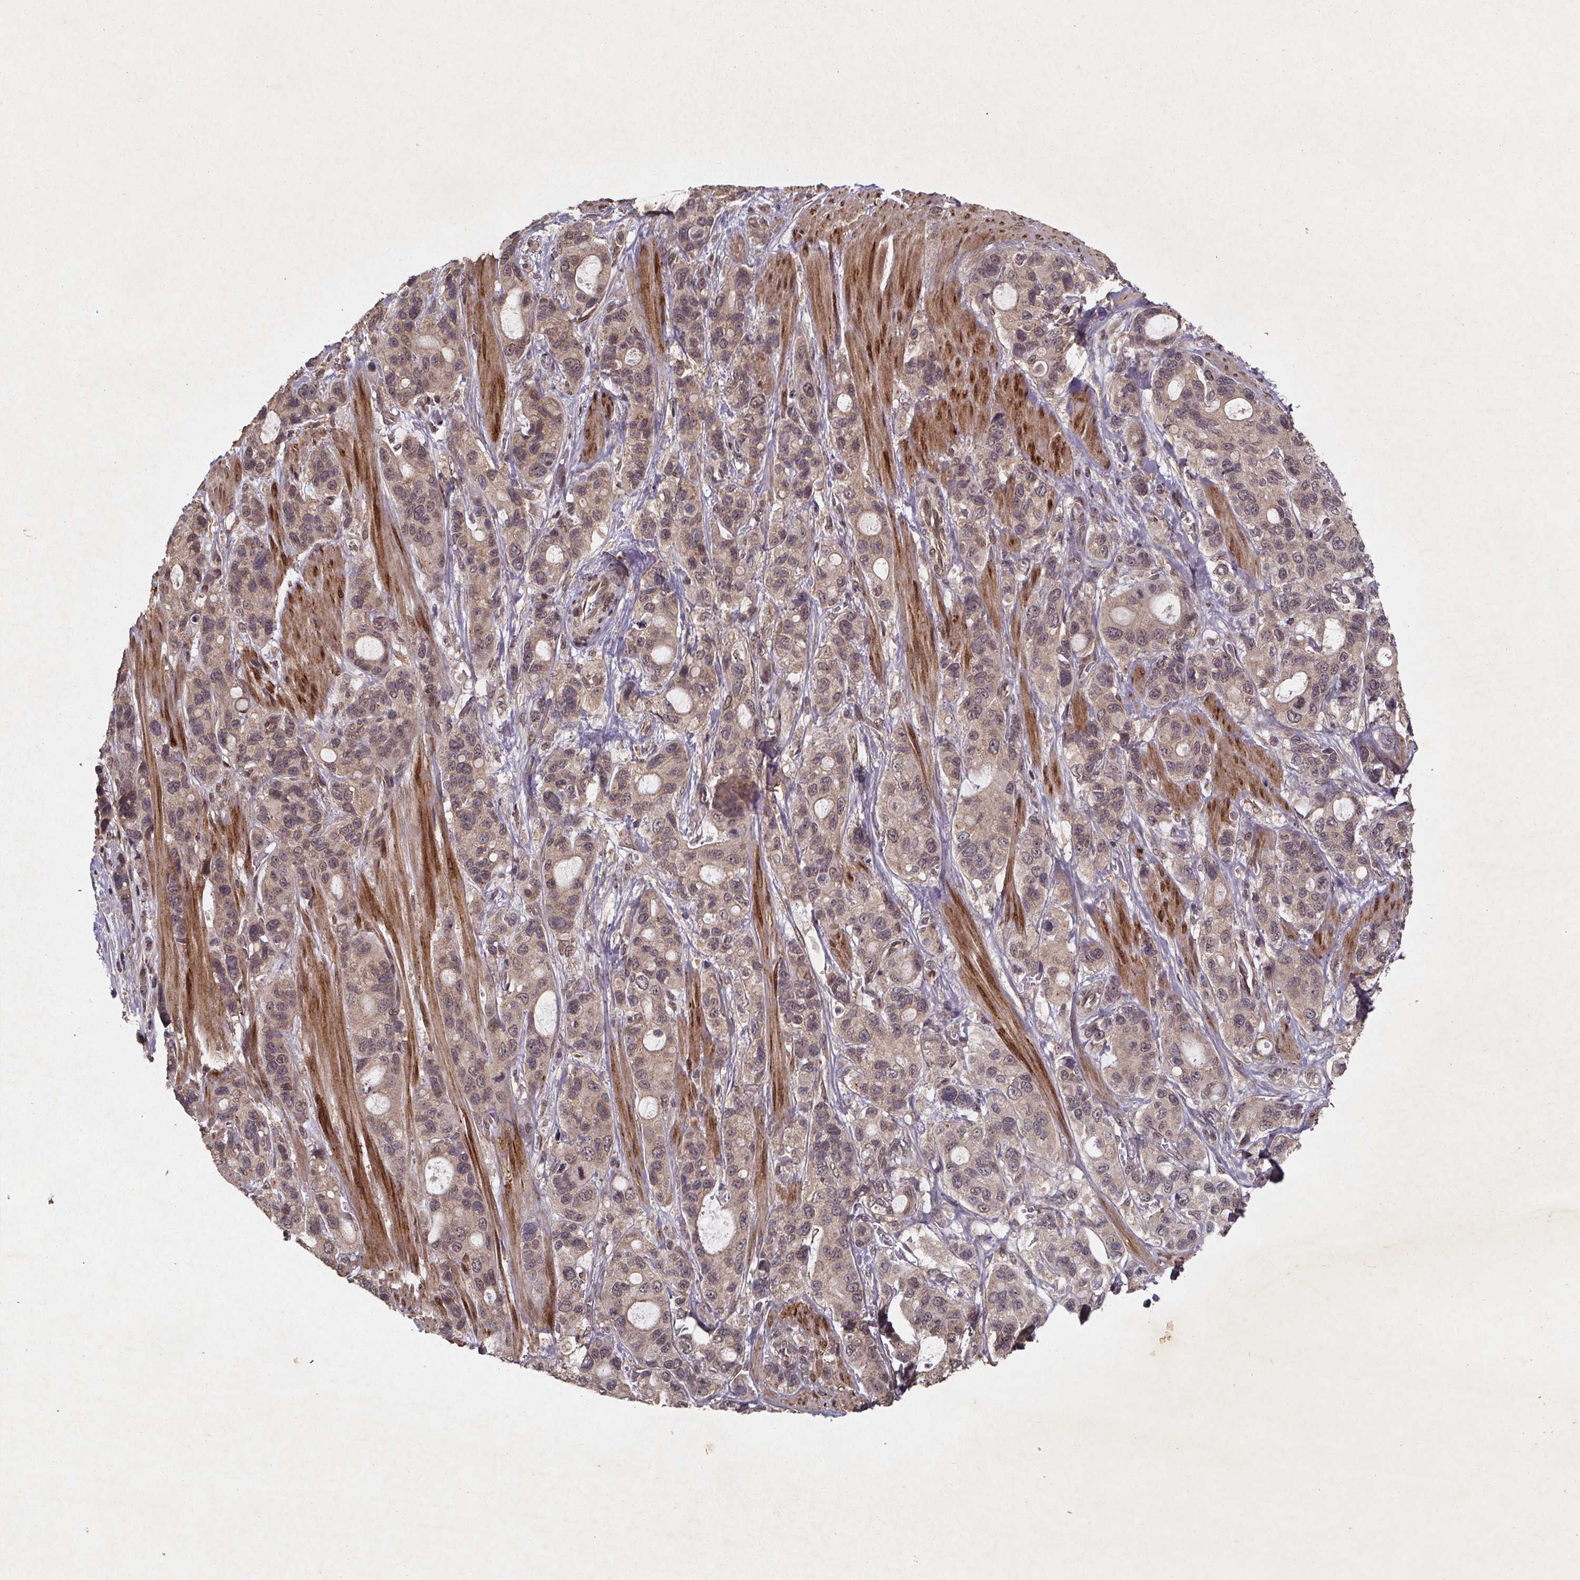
{"staining": {"intensity": "weak", "quantity": "25%-75%", "location": "cytoplasmic/membranous,nuclear"}, "tissue": "stomach cancer", "cell_type": "Tumor cells", "image_type": "cancer", "snomed": [{"axis": "morphology", "description": "Adenocarcinoma, NOS"}, {"axis": "topography", "description": "Stomach"}], "caption": "Immunohistochemistry (IHC) histopathology image of stomach cancer (adenocarcinoma) stained for a protein (brown), which exhibits low levels of weak cytoplasmic/membranous and nuclear positivity in about 25%-75% of tumor cells.", "gene": "PIERCE2", "patient": {"sex": "male", "age": 63}}